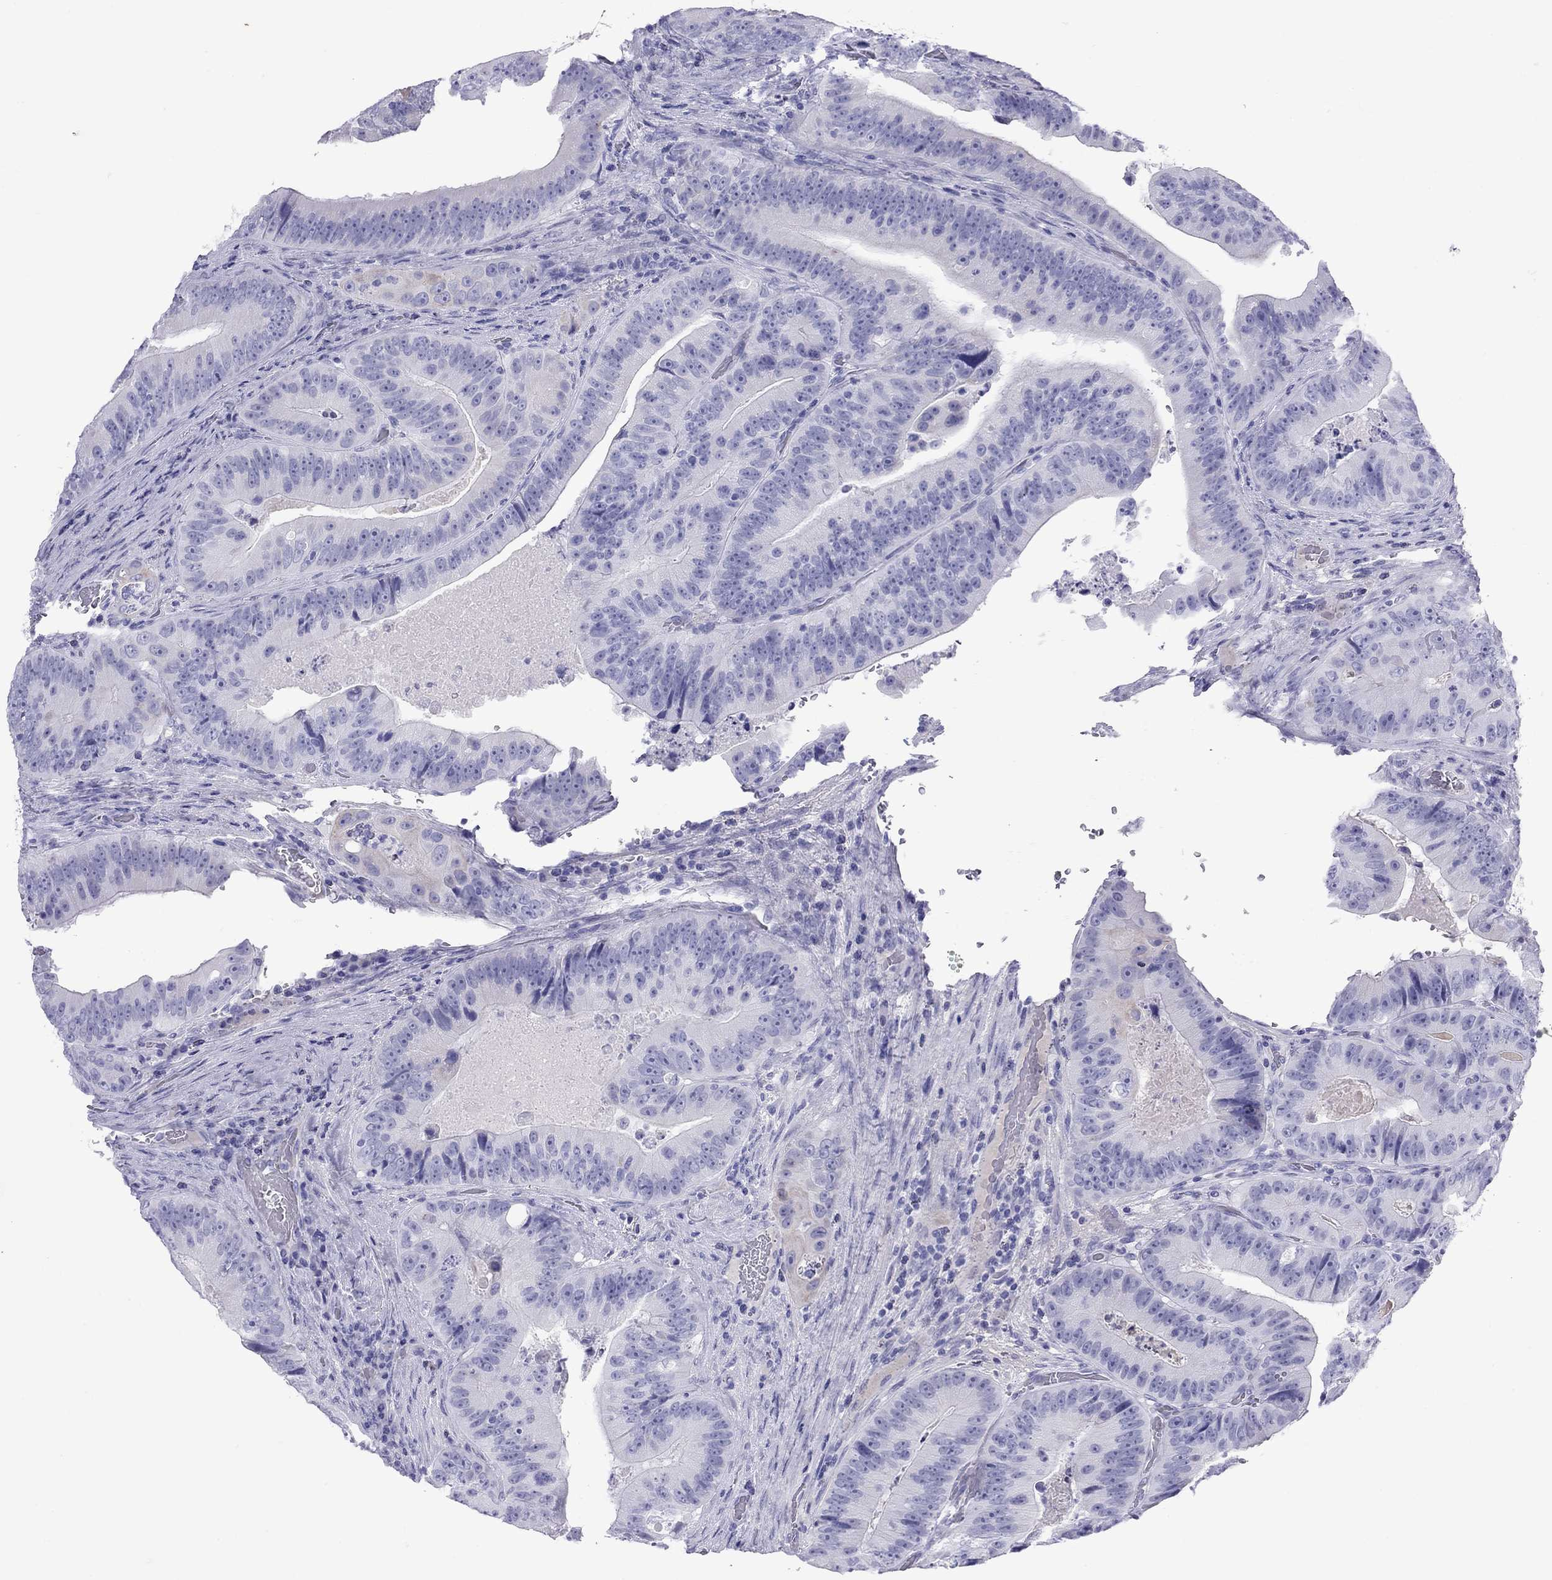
{"staining": {"intensity": "negative", "quantity": "none", "location": "none"}, "tissue": "colorectal cancer", "cell_type": "Tumor cells", "image_type": "cancer", "snomed": [{"axis": "morphology", "description": "Adenocarcinoma, NOS"}, {"axis": "topography", "description": "Colon"}], "caption": "Histopathology image shows no significant protein expression in tumor cells of colorectal cancer (adenocarcinoma). (DAB (3,3'-diaminobenzidine) IHC visualized using brightfield microscopy, high magnification).", "gene": "GRIA2", "patient": {"sex": "female", "age": 86}}